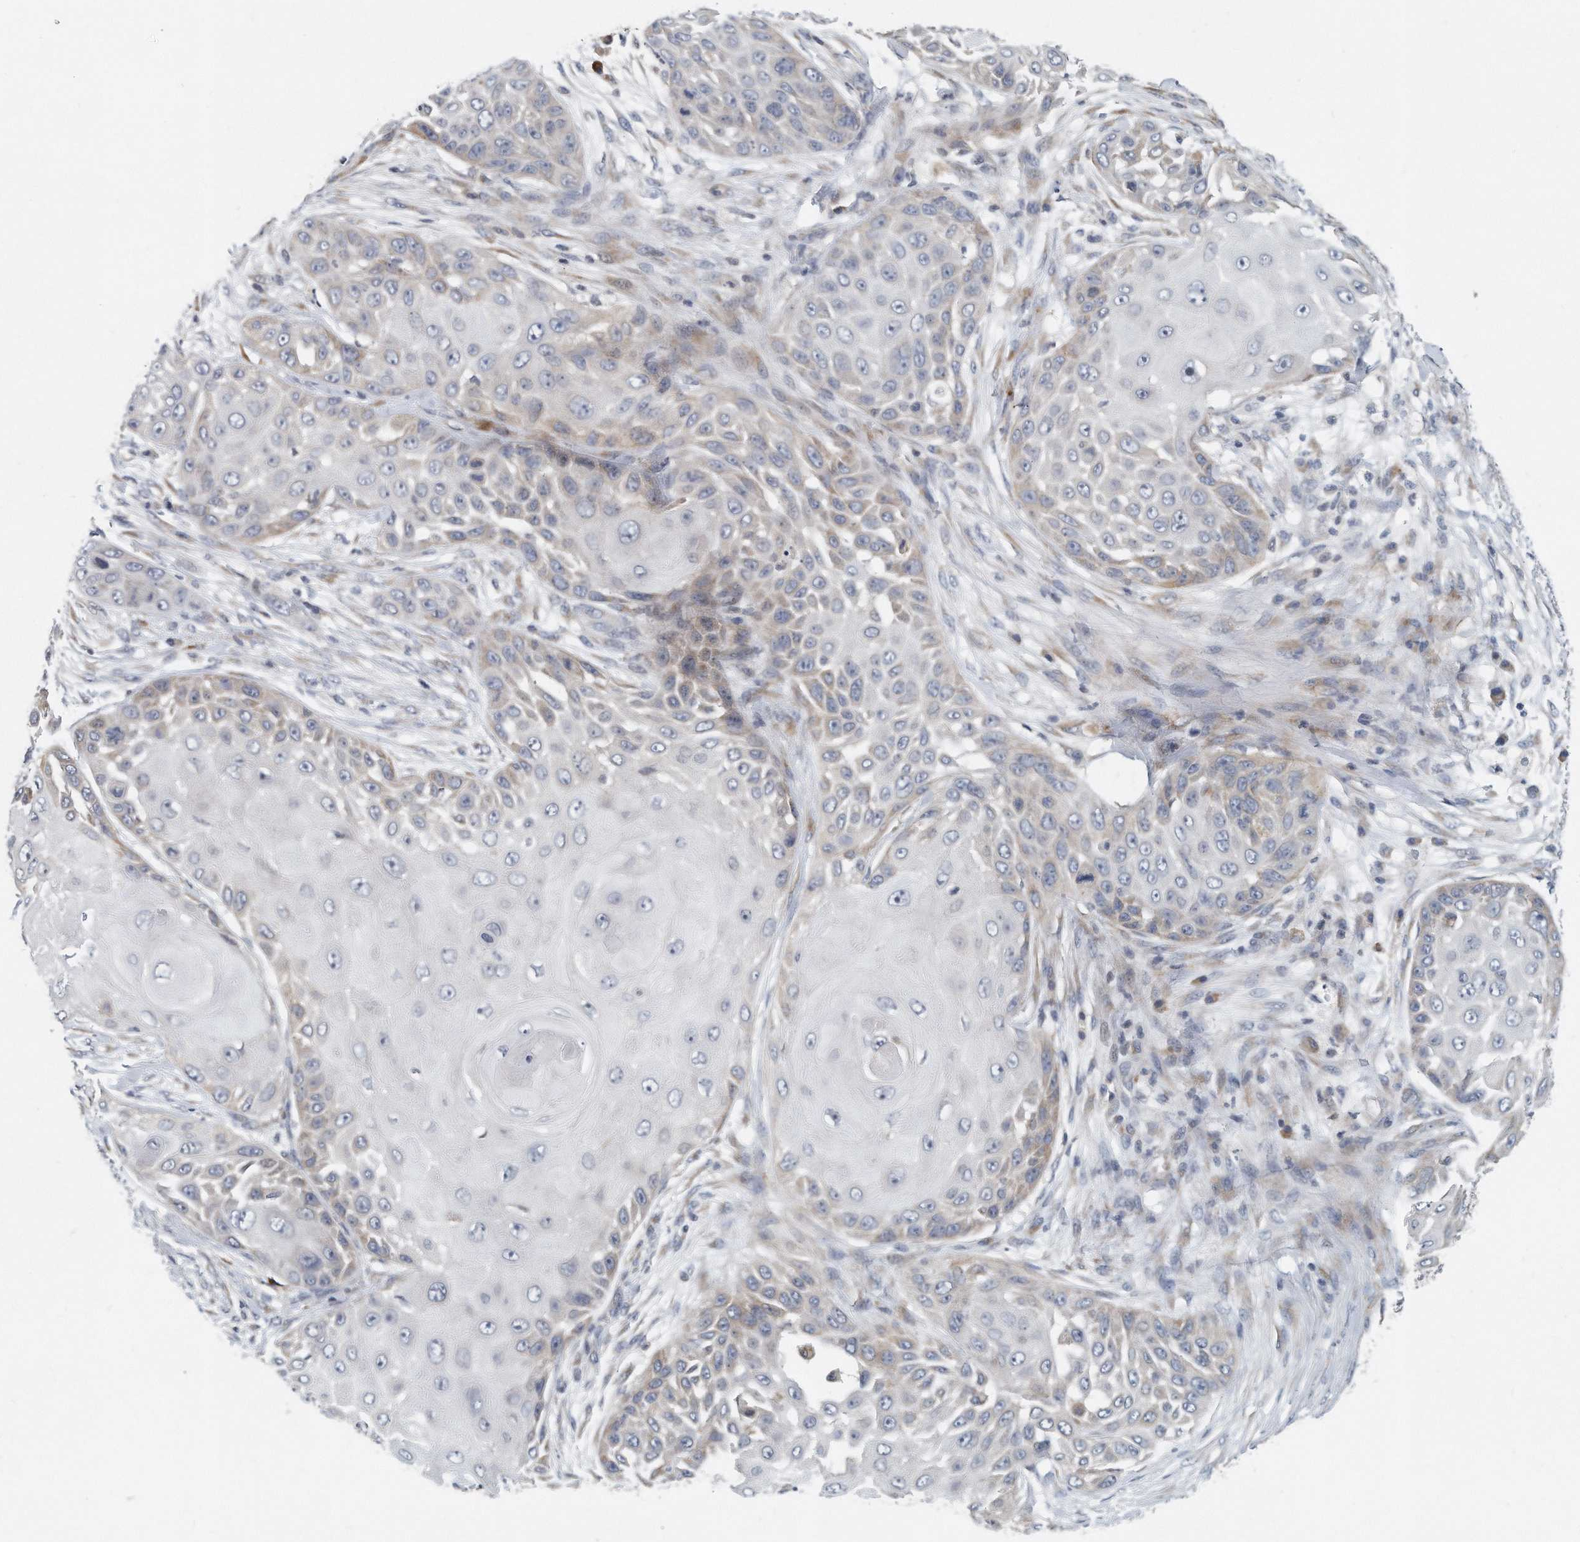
{"staining": {"intensity": "weak", "quantity": "<25%", "location": "cytoplasmic/membranous"}, "tissue": "skin cancer", "cell_type": "Tumor cells", "image_type": "cancer", "snomed": [{"axis": "morphology", "description": "Squamous cell carcinoma, NOS"}, {"axis": "topography", "description": "Skin"}], "caption": "The image shows no significant expression in tumor cells of squamous cell carcinoma (skin).", "gene": "VLDLR", "patient": {"sex": "female", "age": 44}}